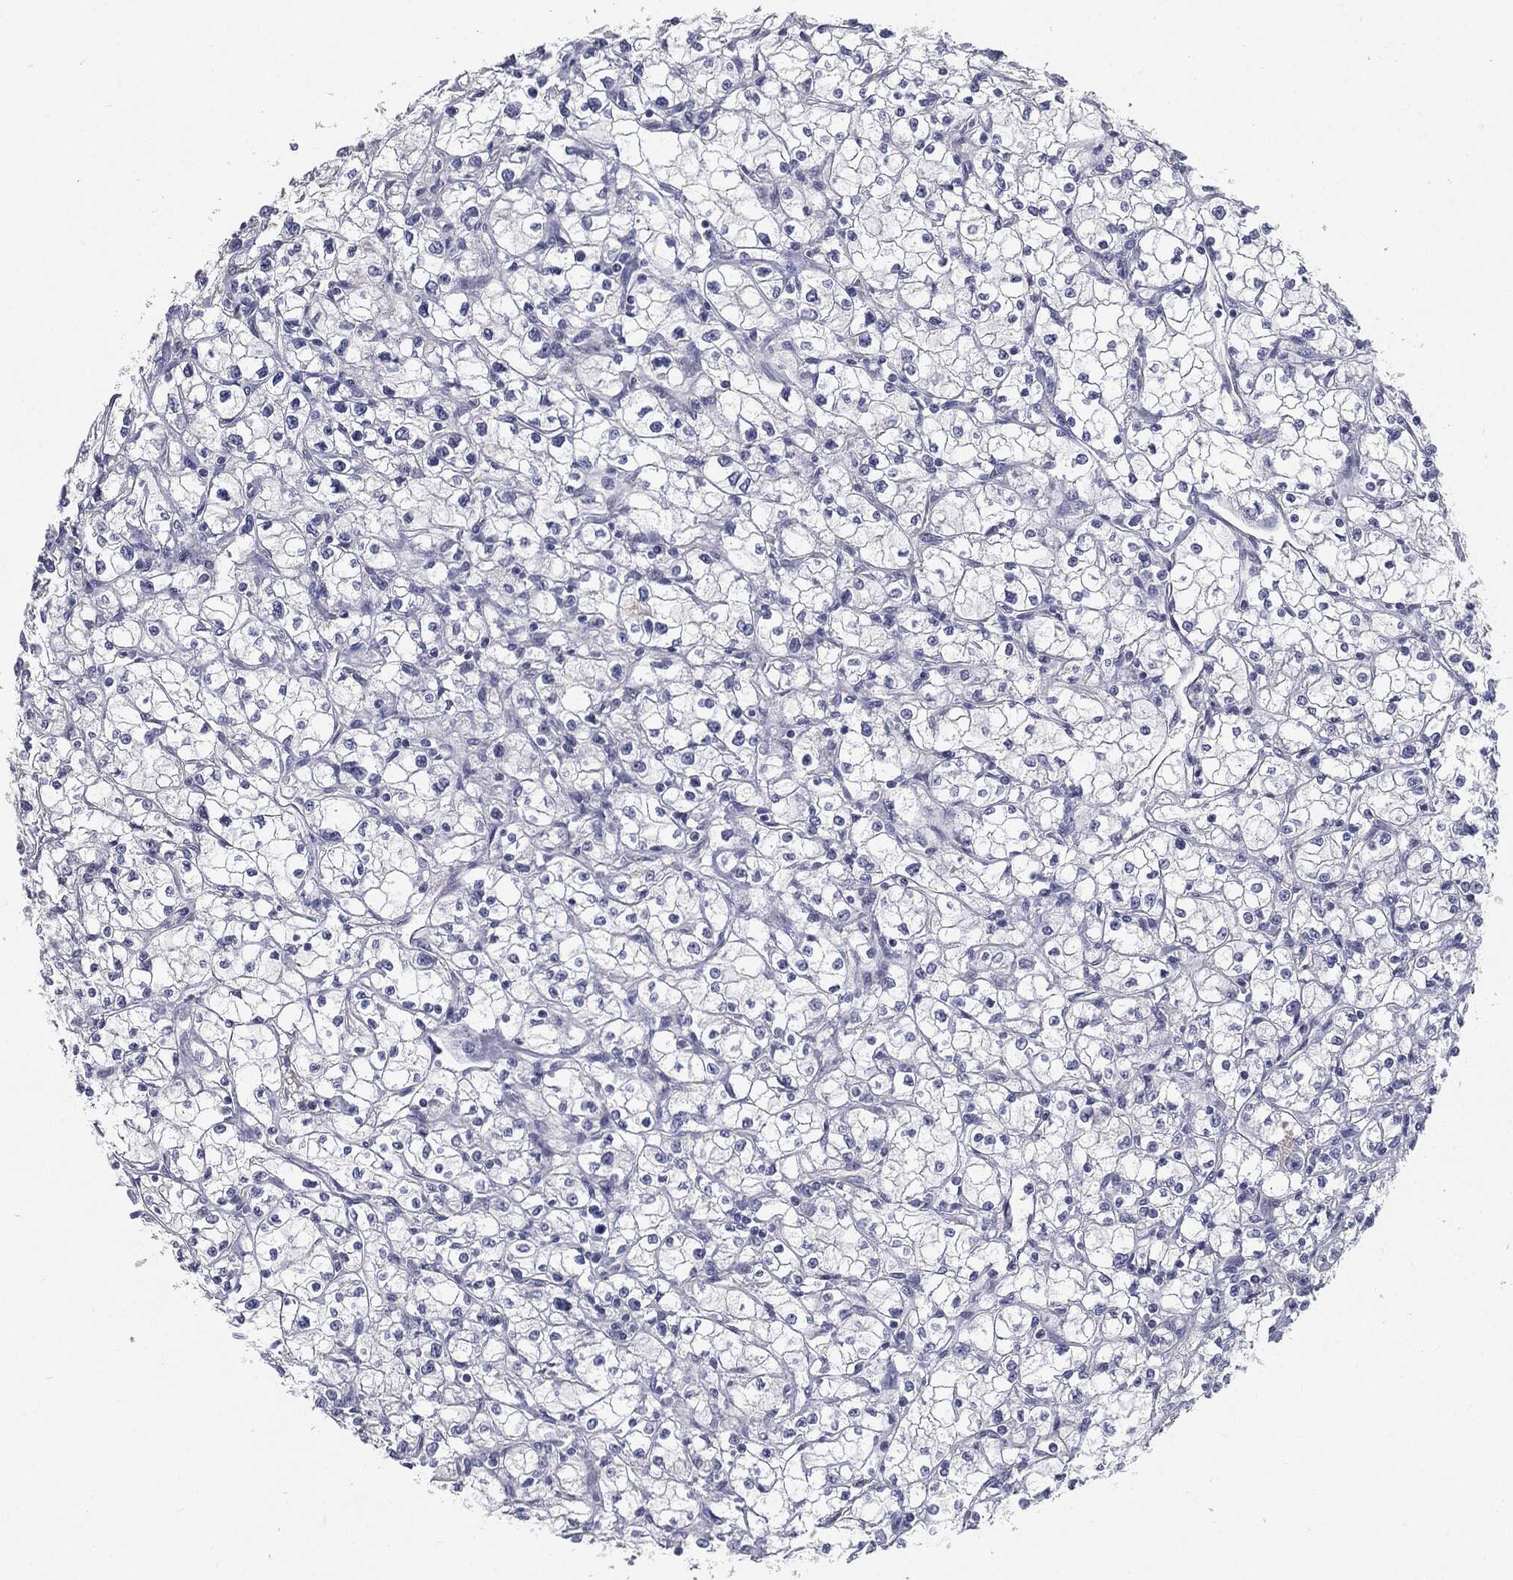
{"staining": {"intensity": "negative", "quantity": "none", "location": "none"}, "tissue": "renal cancer", "cell_type": "Tumor cells", "image_type": "cancer", "snomed": [{"axis": "morphology", "description": "Adenocarcinoma, NOS"}, {"axis": "topography", "description": "Kidney"}], "caption": "Tumor cells are negative for protein expression in human renal adenocarcinoma.", "gene": "KRT5", "patient": {"sex": "male", "age": 67}}